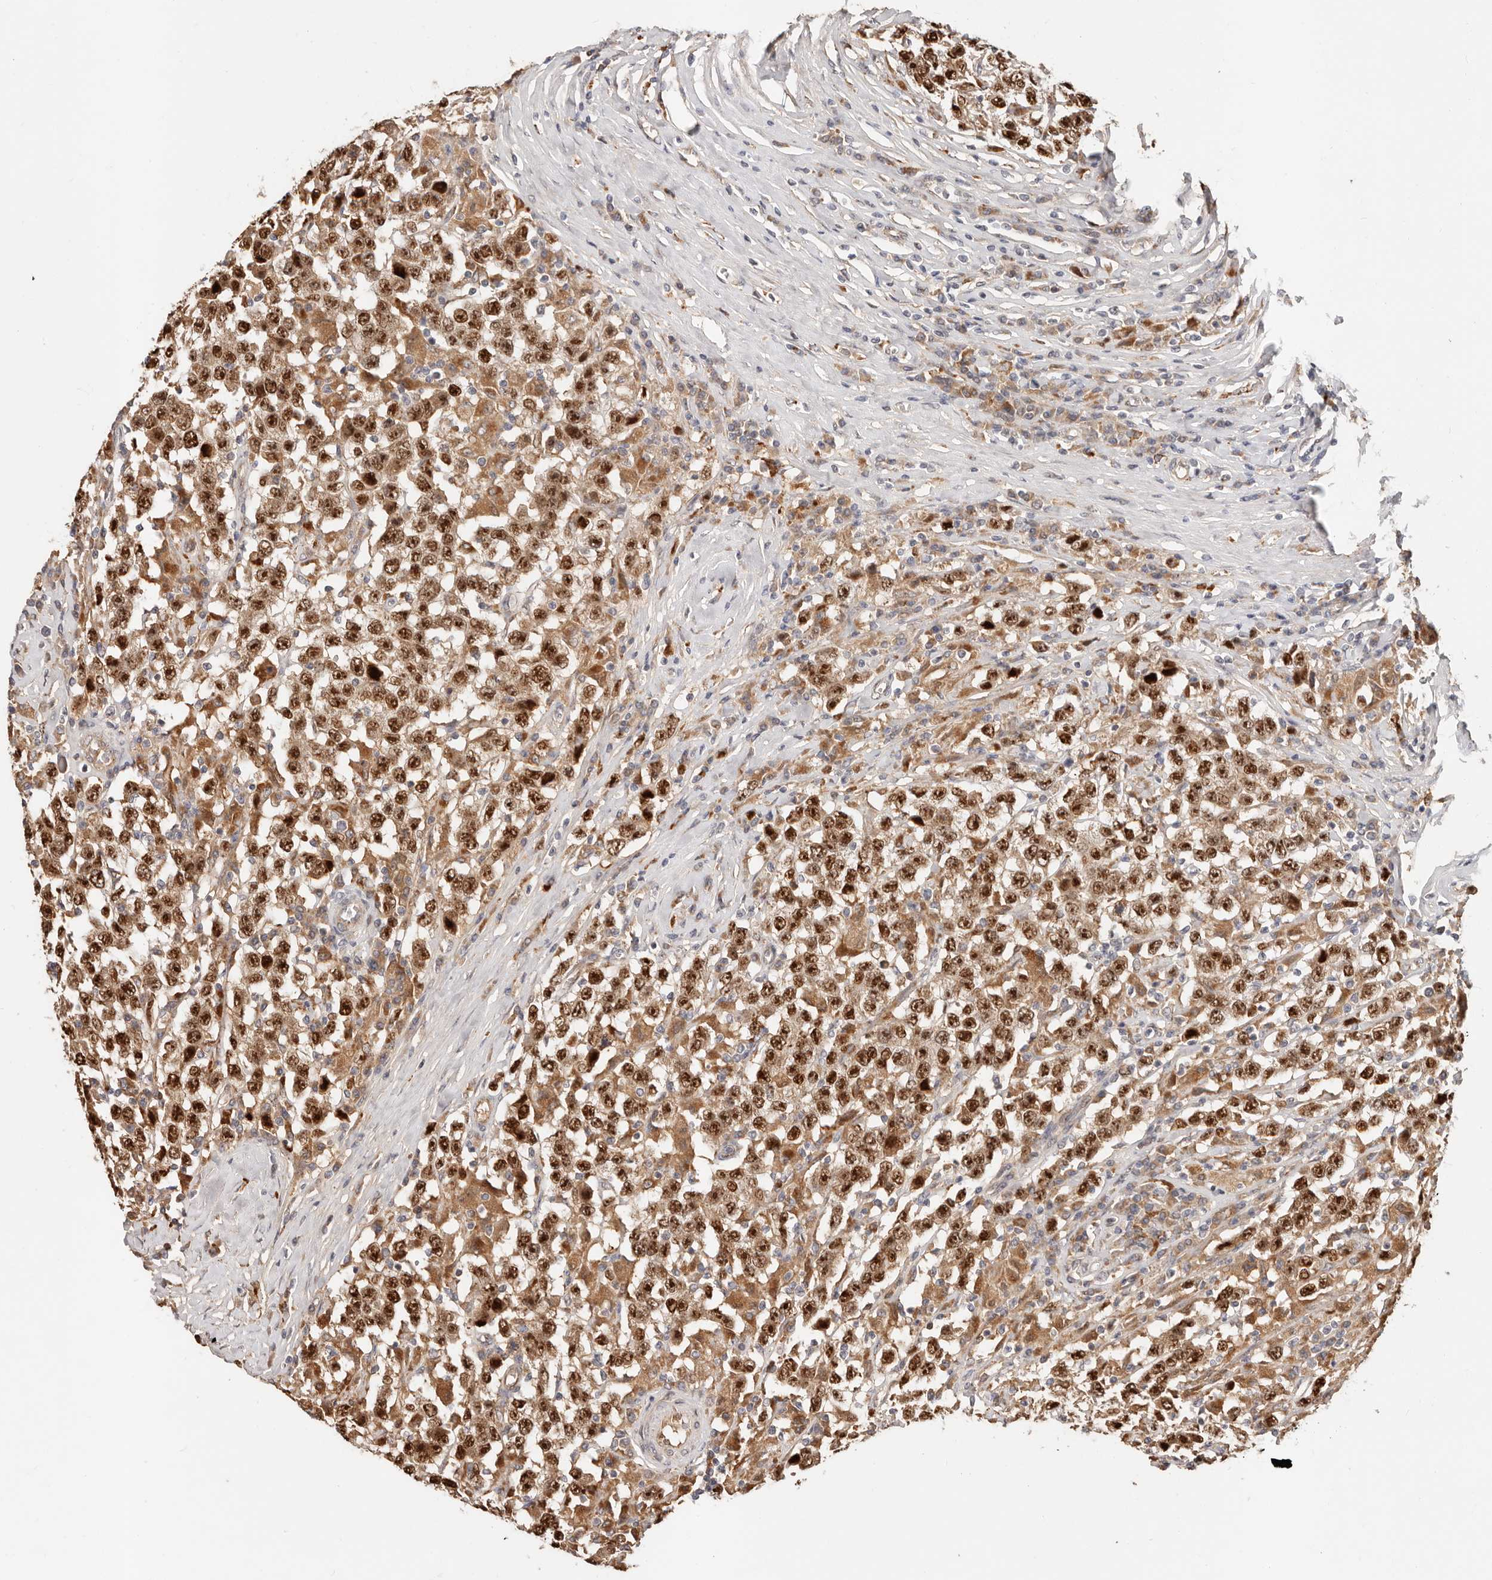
{"staining": {"intensity": "strong", "quantity": ">75%", "location": "cytoplasmic/membranous,nuclear"}, "tissue": "testis cancer", "cell_type": "Tumor cells", "image_type": "cancer", "snomed": [{"axis": "morphology", "description": "Seminoma, NOS"}, {"axis": "topography", "description": "Testis"}], "caption": "Protein staining demonstrates strong cytoplasmic/membranous and nuclear staining in about >75% of tumor cells in testis cancer (seminoma).", "gene": "ZRANB1", "patient": {"sex": "male", "age": 41}}